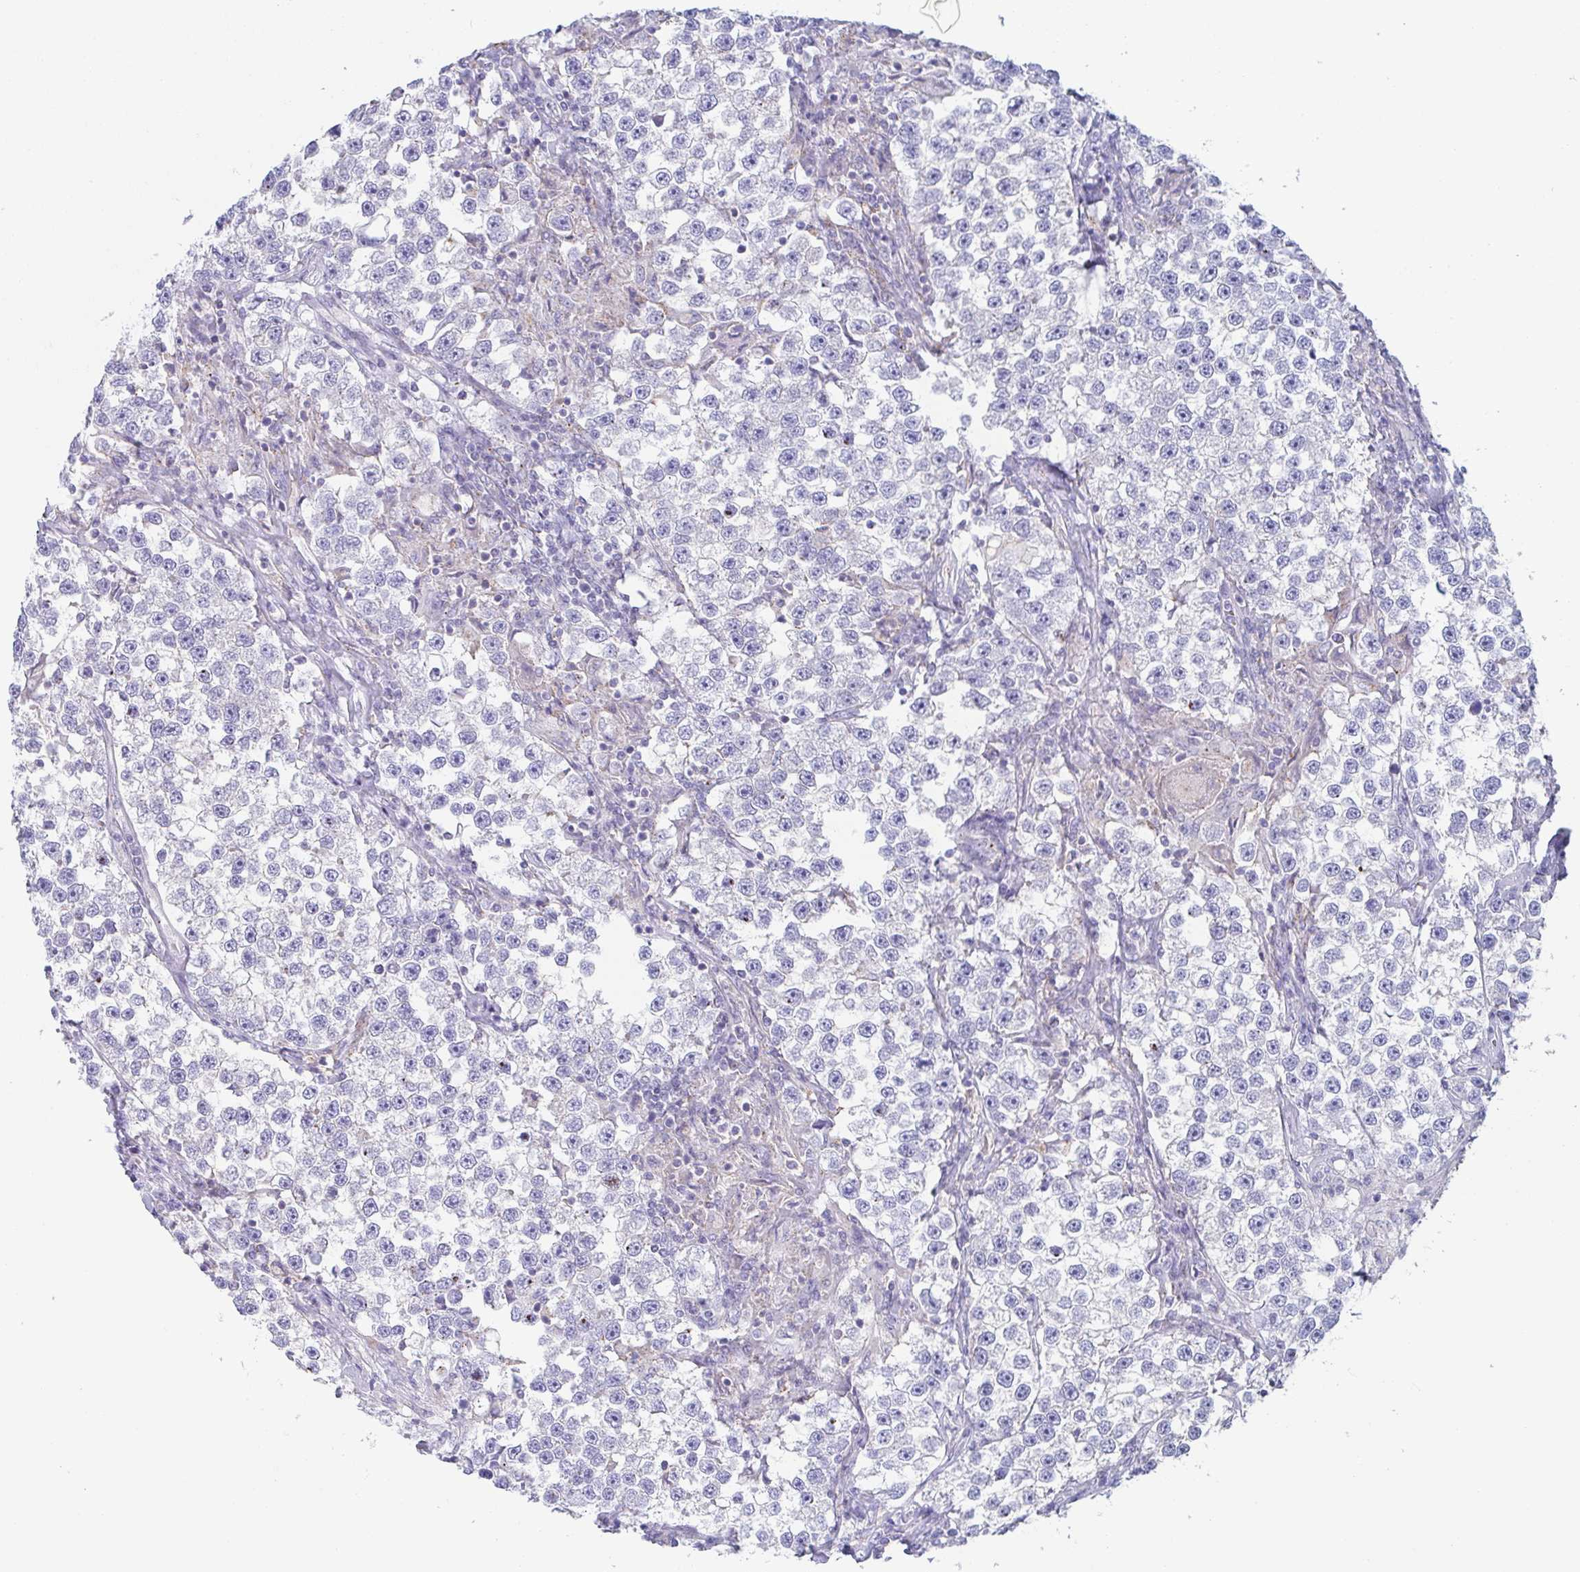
{"staining": {"intensity": "negative", "quantity": "none", "location": "none"}, "tissue": "testis cancer", "cell_type": "Tumor cells", "image_type": "cancer", "snomed": [{"axis": "morphology", "description": "Seminoma, NOS"}, {"axis": "topography", "description": "Testis"}], "caption": "DAB immunohistochemical staining of testis seminoma exhibits no significant positivity in tumor cells.", "gene": "CHMP5", "patient": {"sex": "male", "age": 46}}